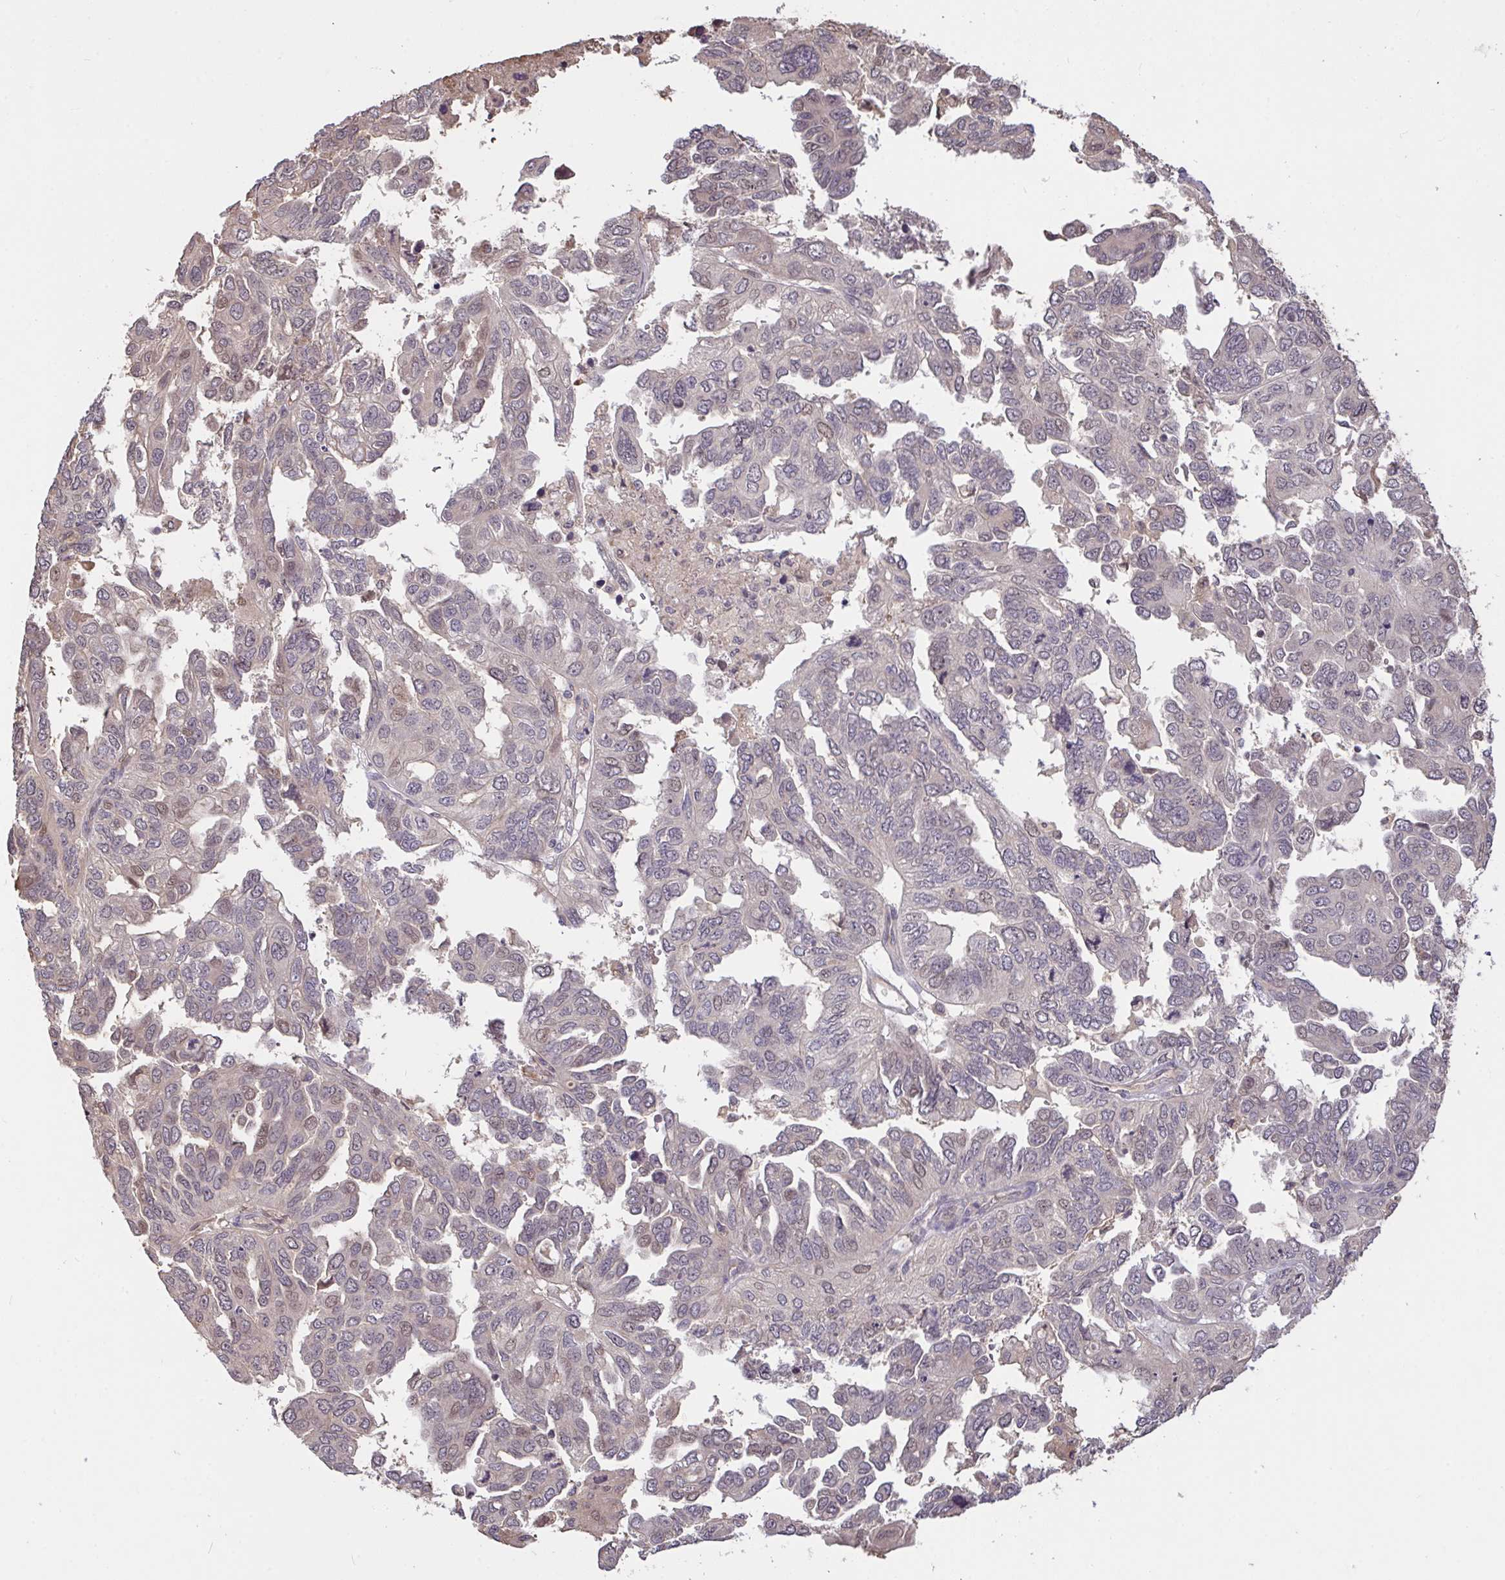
{"staining": {"intensity": "negative", "quantity": "none", "location": "none"}, "tissue": "ovarian cancer", "cell_type": "Tumor cells", "image_type": "cancer", "snomed": [{"axis": "morphology", "description": "Cystadenocarcinoma, serous, NOS"}, {"axis": "topography", "description": "Ovary"}], "caption": "This image is of ovarian cancer (serous cystadenocarcinoma) stained with immunohistochemistry to label a protein in brown with the nuclei are counter-stained blue. There is no staining in tumor cells. (DAB (3,3'-diaminobenzidine) IHC visualized using brightfield microscopy, high magnification).", "gene": "FCER1A", "patient": {"sex": "female", "age": 53}}